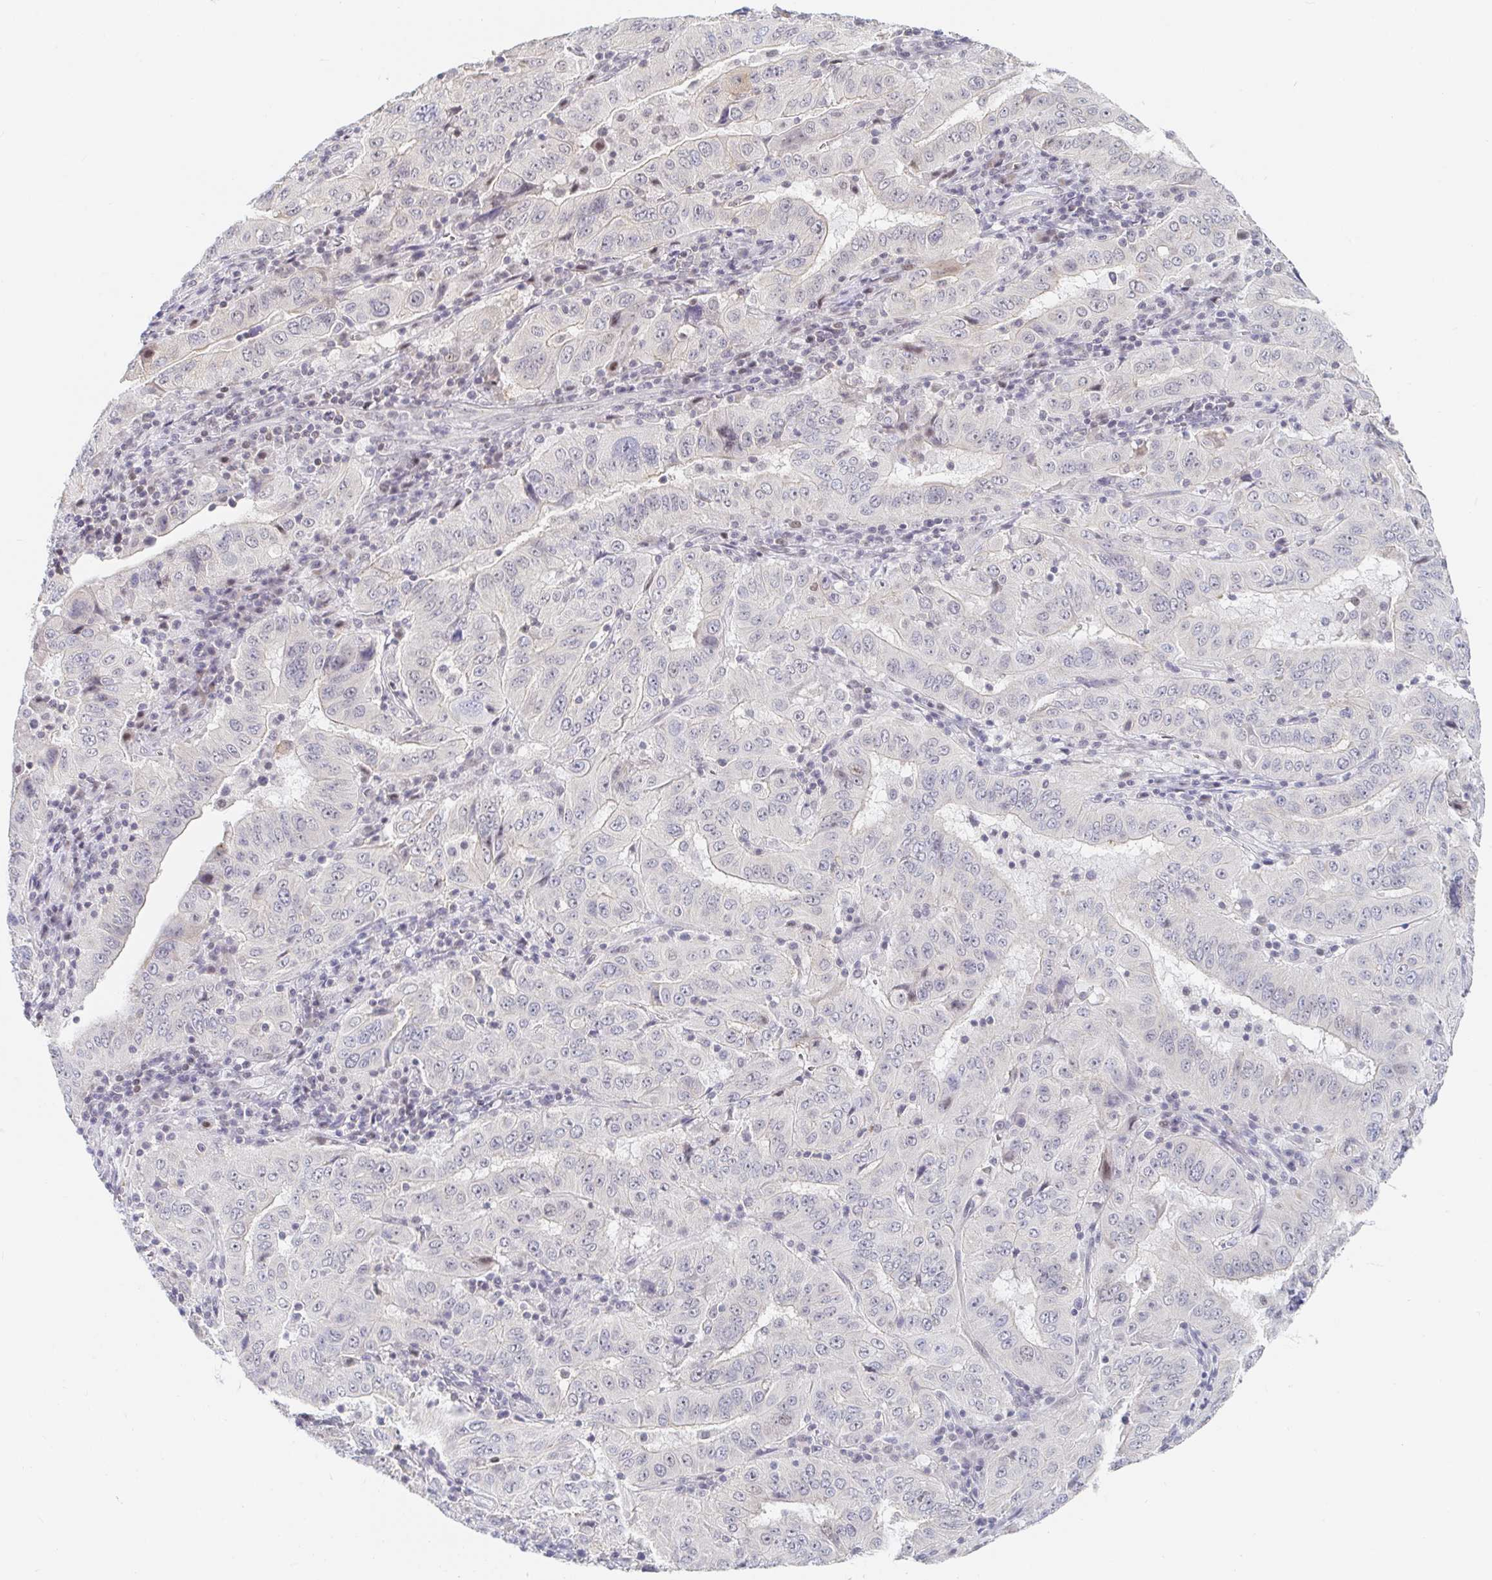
{"staining": {"intensity": "negative", "quantity": "none", "location": "none"}, "tissue": "pancreatic cancer", "cell_type": "Tumor cells", "image_type": "cancer", "snomed": [{"axis": "morphology", "description": "Adenocarcinoma, NOS"}, {"axis": "topography", "description": "Pancreas"}], "caption": "Immunohistochemical staining of human pancreatic adenocarcinoma demonstrates no significant positivity in tumor cells.", "gene": "CHD2", "patient": {"sex": "male", "age": 63}}